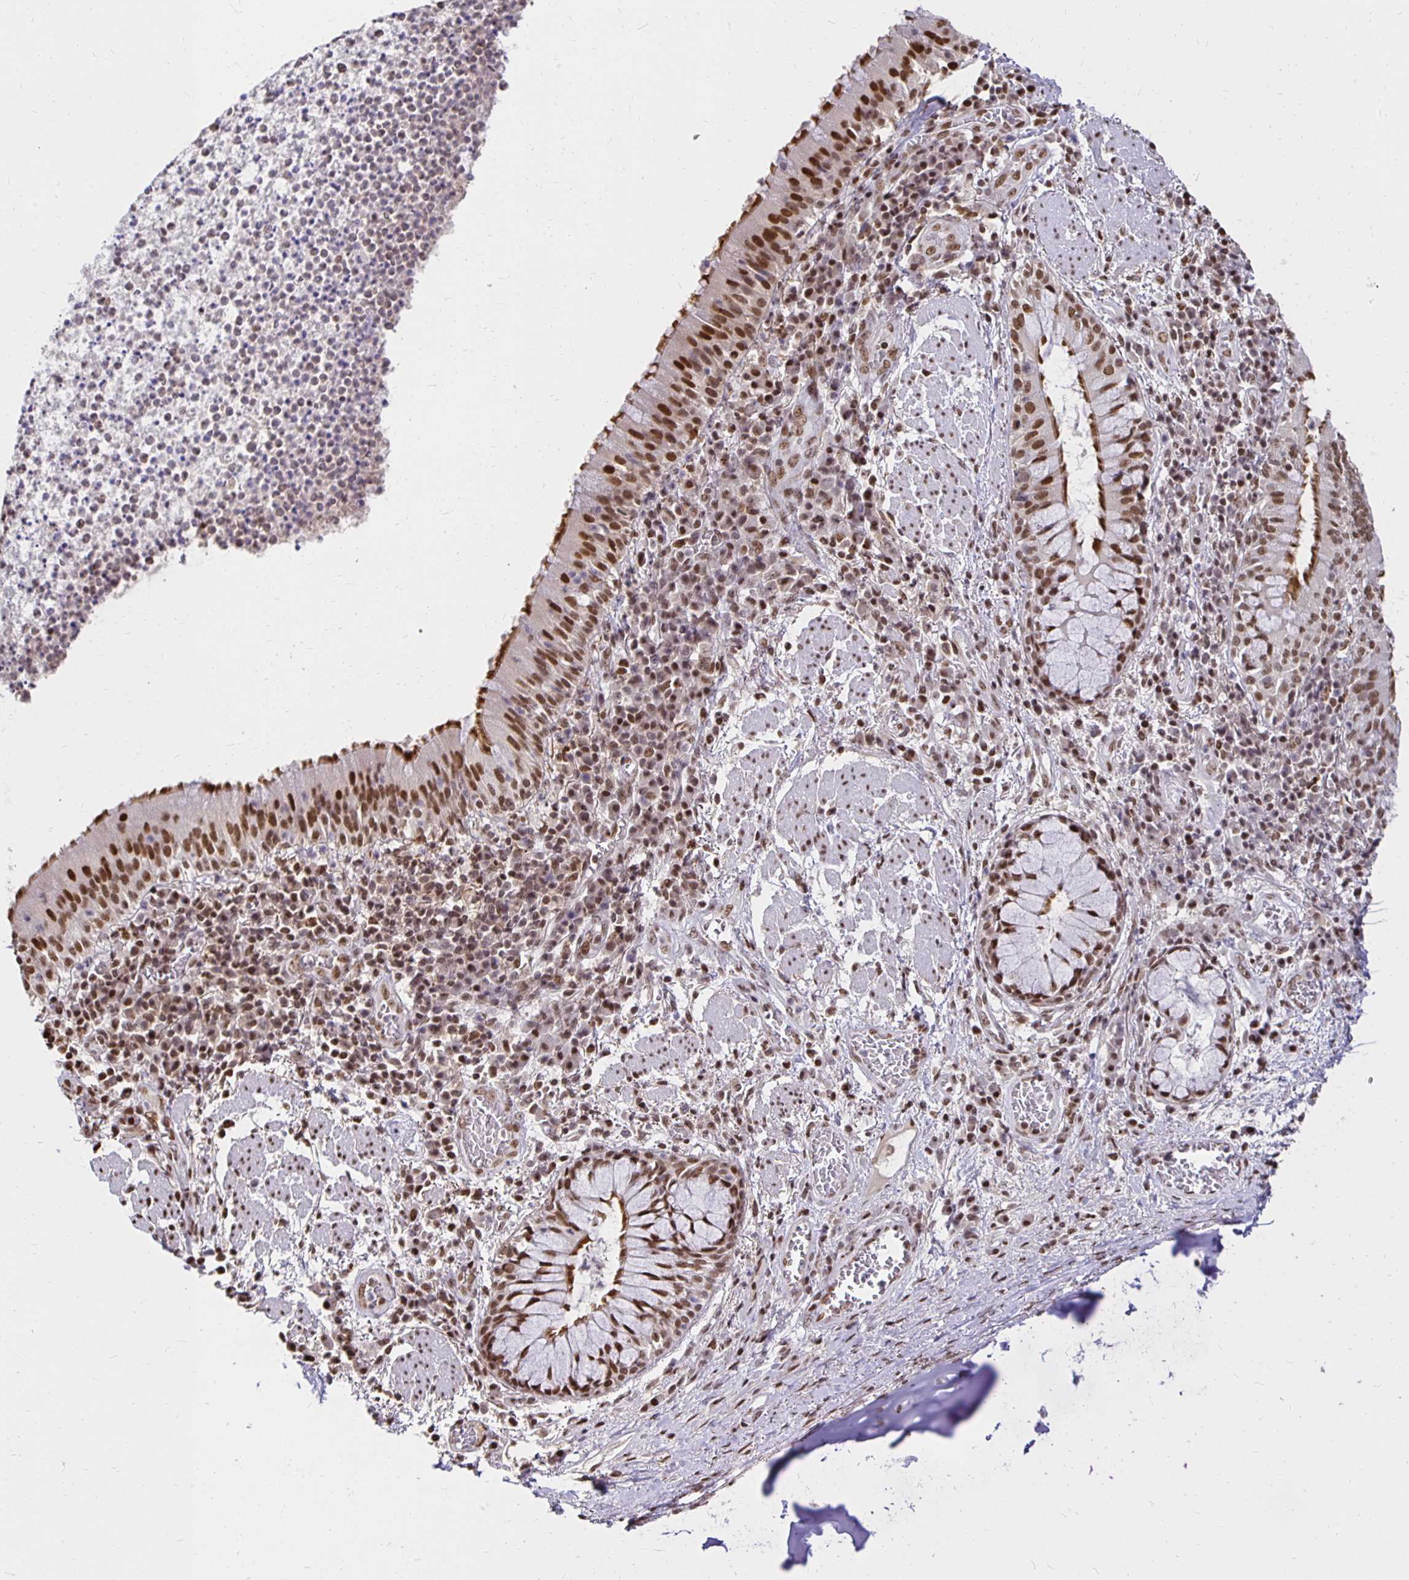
{"staining": {"intensity": "strong", "quantity": ">75%", "location": "cytoplasmic/membranous,nuclear"}, "tissue": "bronchus", "cell_type": "Respiratory epithelial cells", "image_type": "normal", "snomed": [{"axis": "morphology", "description": "Normal tissue, NOS"}, {"axis": "topography", "description": "Lymph node"}, {"axis": "topography", "description": "Bronchus"}], "caption": "There is high levels of strong cytoplasmic/membranous,nuclear staining in respiratory epithelial cells of normal bronchus, as demonstrated by immunohistochemical staining (brown color).", "gene": "ZNF579", "patient": {"sex": "male", "age": 56}}